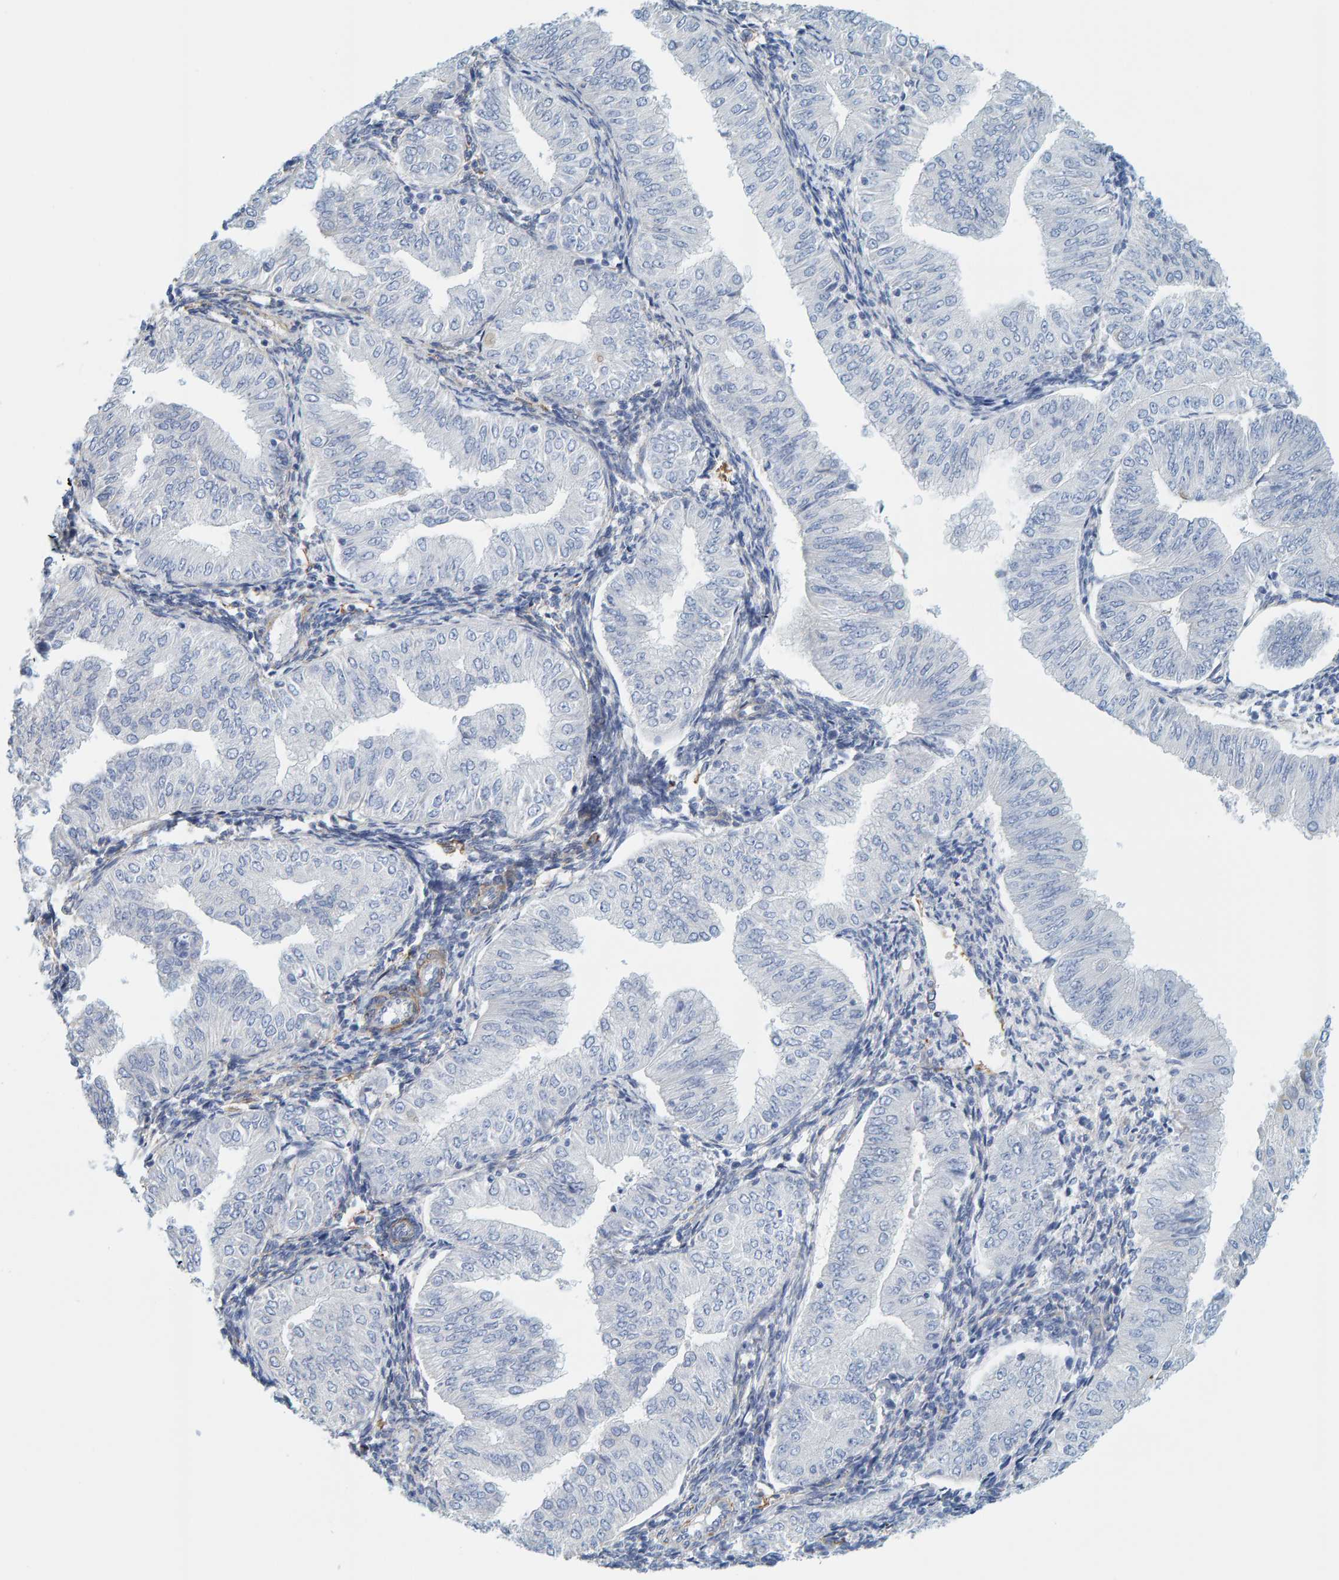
{"staining": {"intensity": "negative", "quantity": "none", "location": "none"}, "tissue": "endometrial cancer", "cell_type": "Tumor cells", "image_type": "cancer", "snomed": [{"axis": "morphology", "description": "Normal tissue, NOS"}, {"axis": "morphology", "description": "Adenocarcinoma, NOS"}, {"axis": "topography", "description": "Endometrium"}], "caption": "A histopathology image of adenocarcinoma (endometrial) stained for a protein demonstrates no brown staining in tumor cells.", "gene": "MAP1B", "patient": {"sex": "female", "age": 53}}